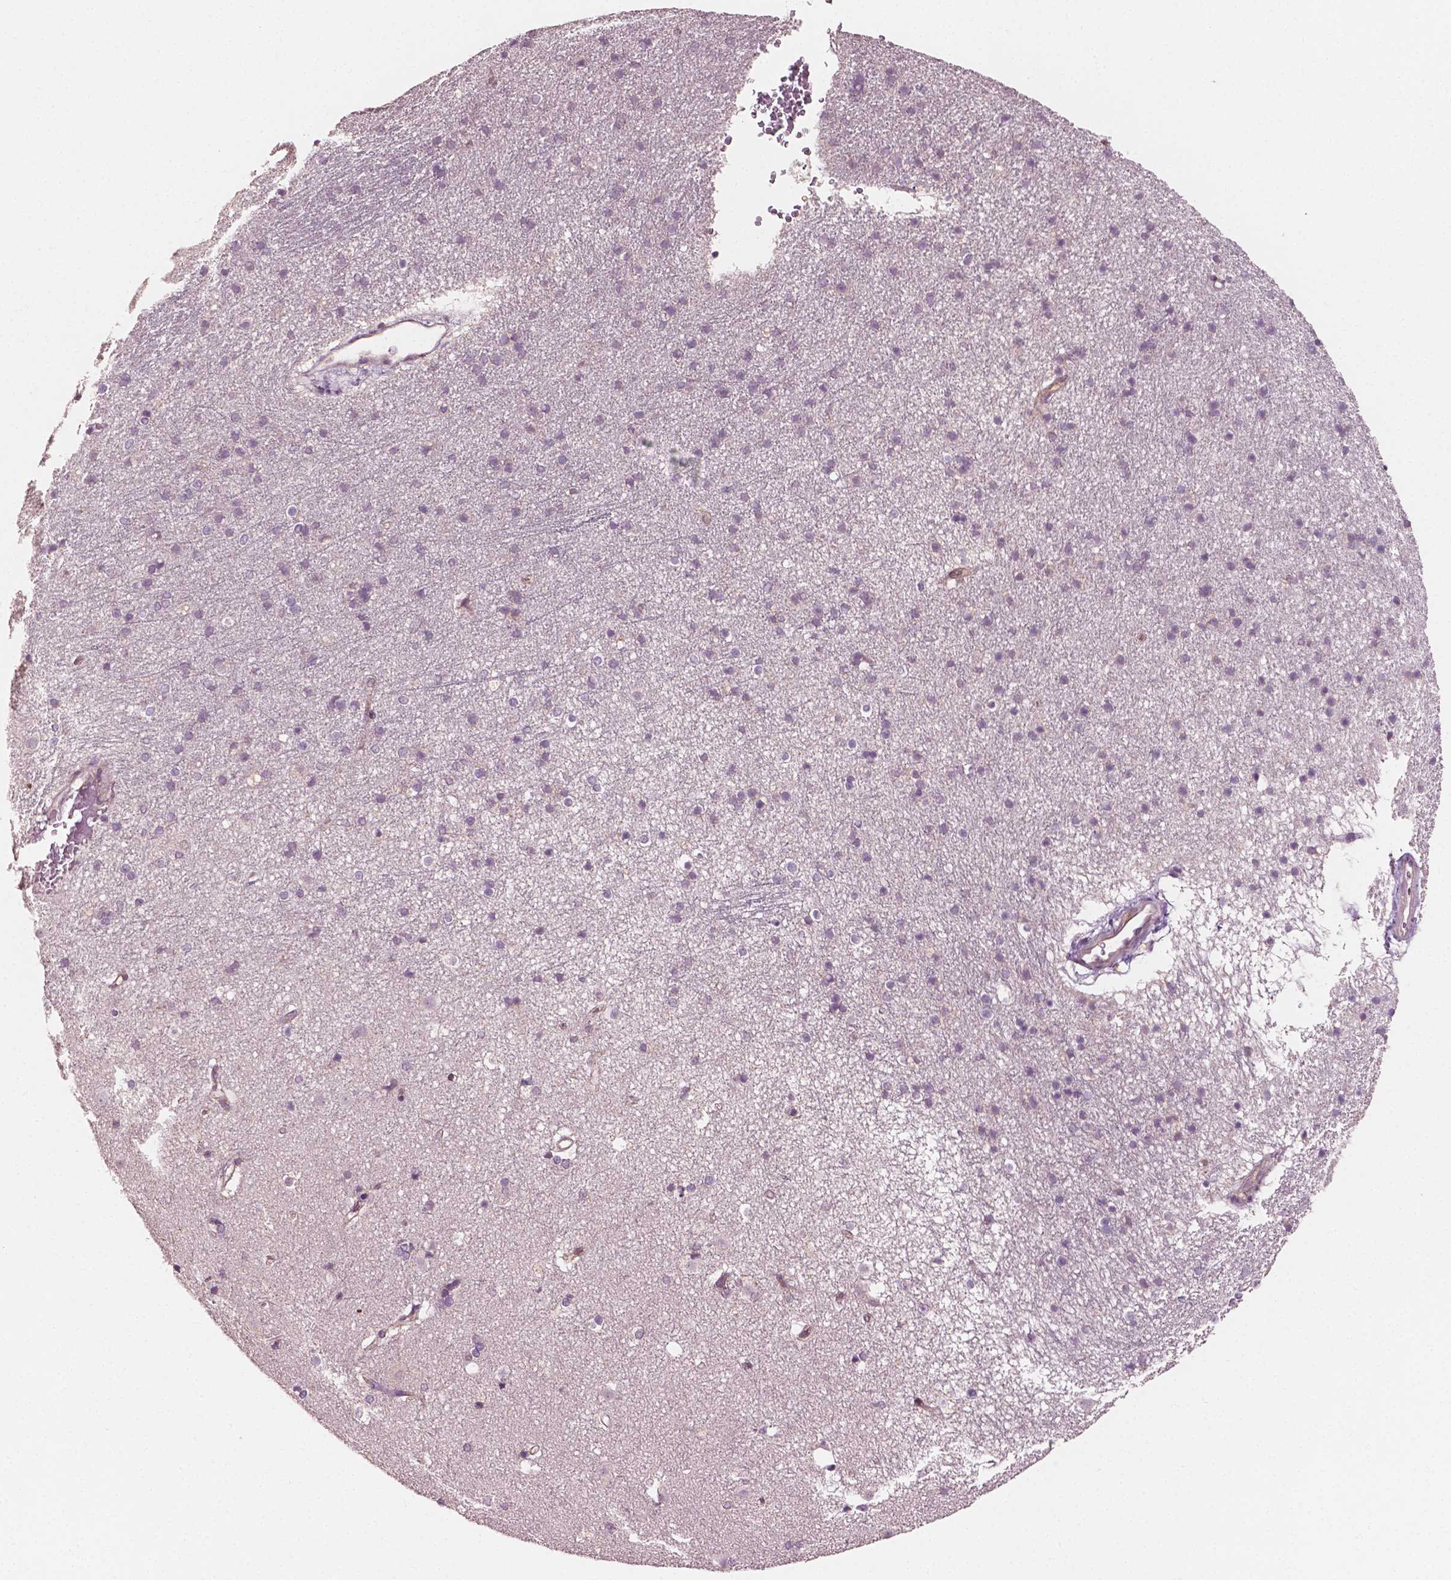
{"staining": {"intensity": "negative", "quantity": "none", "location": "none"}, "tissue": "caudate", "cell_type": "Glial cells", "image_type": "normal", "snomed": [{"axis": "morphology", "description": "Normal tissue, NOS"}, {"axis": "topography", "description": "Lateral ventricle wall"}], "caption": "The micrograph demonstrates no staining of glial cells in benign caudate.", "gene": "MCL1", "patient": {"sex": "female", "age": 71}}